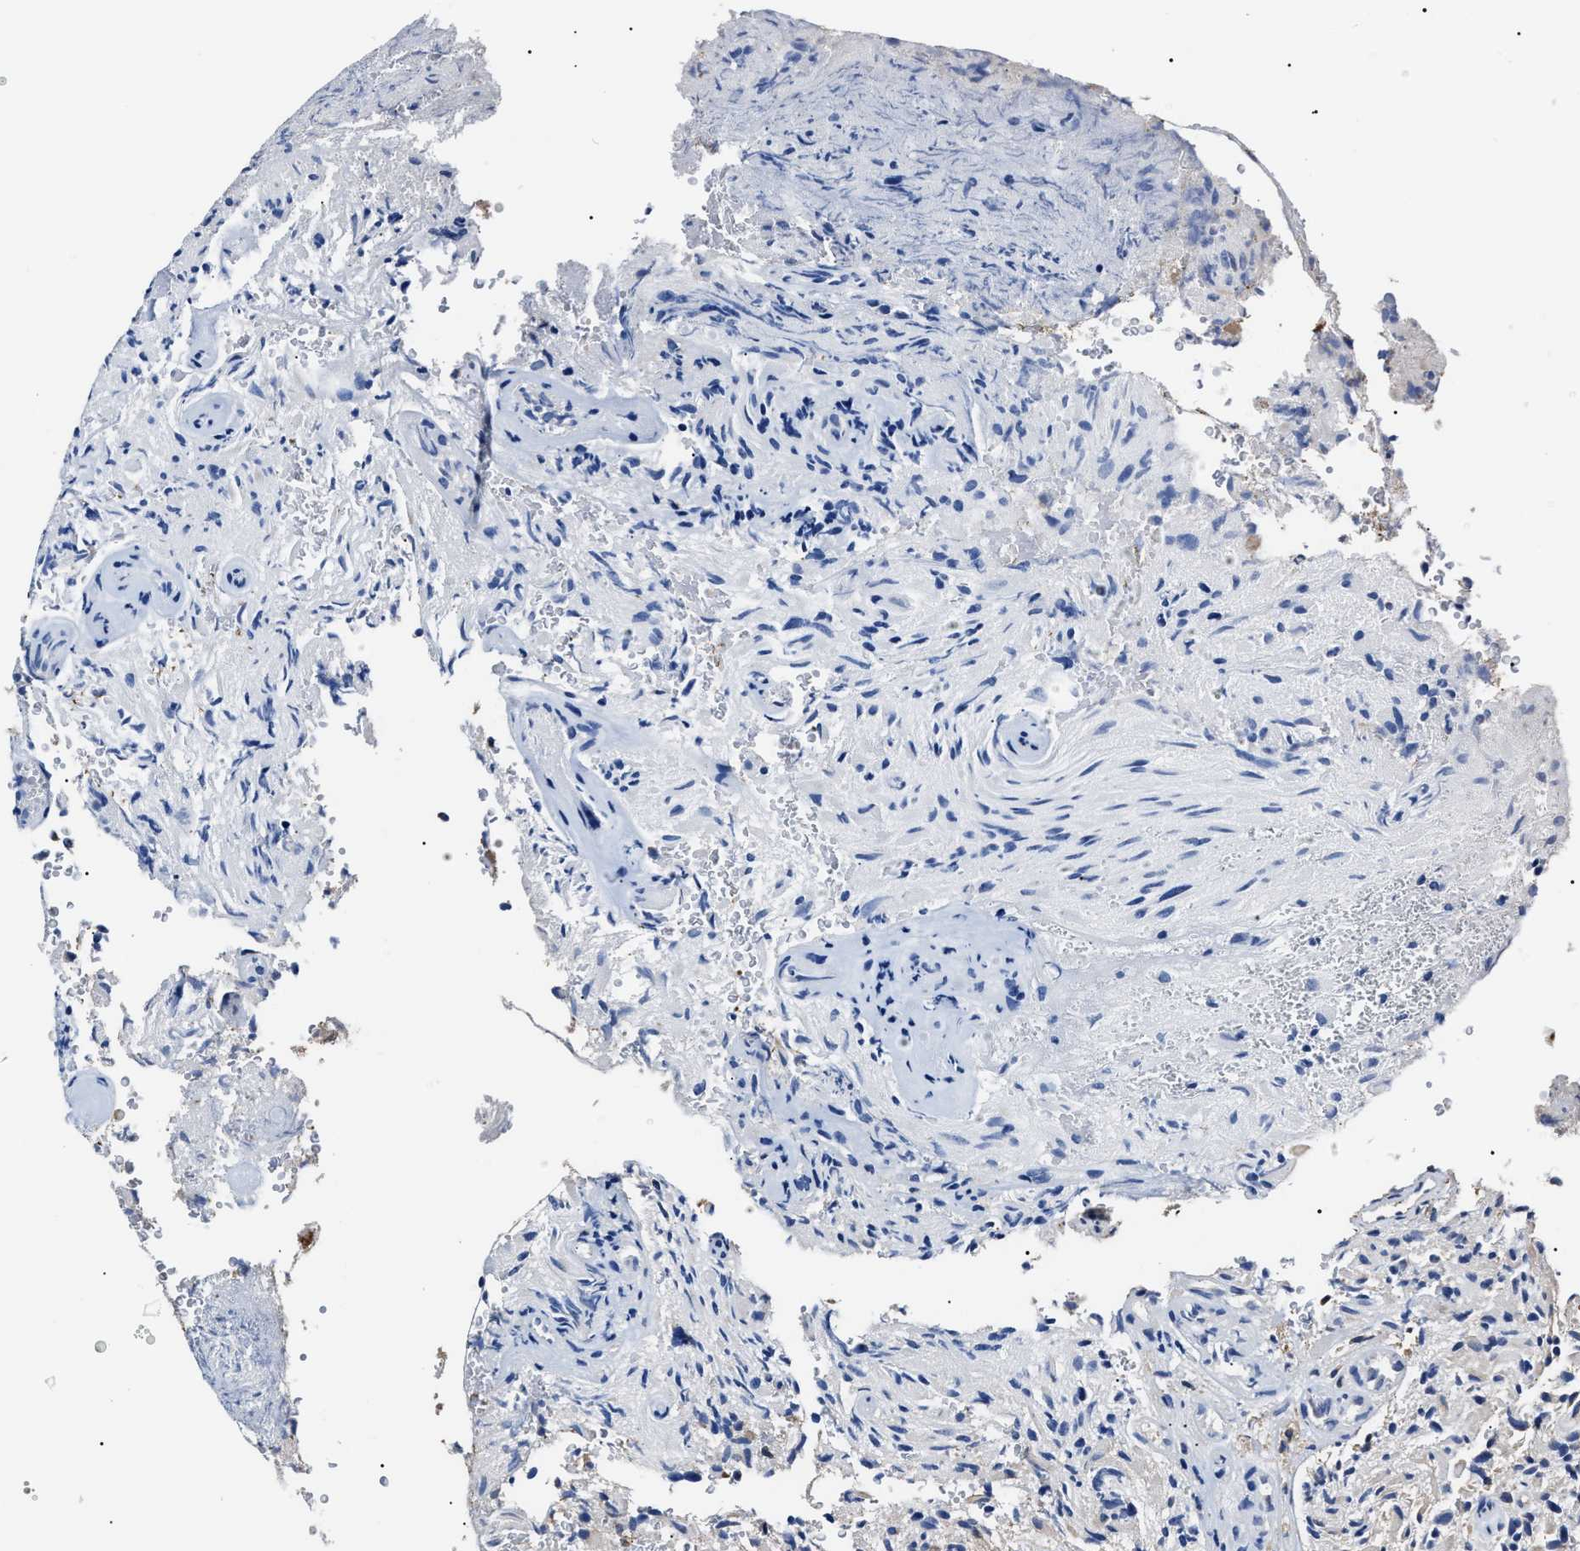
{"staining": {"intensity": "negative", "quantity": "none", "location": "none"}, "tissue": "glioma", "cell_type": "Tumor cells", "image_type": "cancer", "snomed": [{"axis": "morphology", "description": "Glioma, malignant, High grade"}, {"axis": "topography", "description": "Brain"}], "caption": "High magnification brightfield microscopy of malignant high-grade glioma stained with DAB (brown) and counterstained with hematoxylin (blue): tumor cells show no significant positivity. The staining was performed using DAB to visualize the protein expression in brown, while the nuclei were stained in blue with hematoxylin (Magnification: 20x).", "gene": "ALDH1A1", "patient": {"sex": "male", "age": 71}}